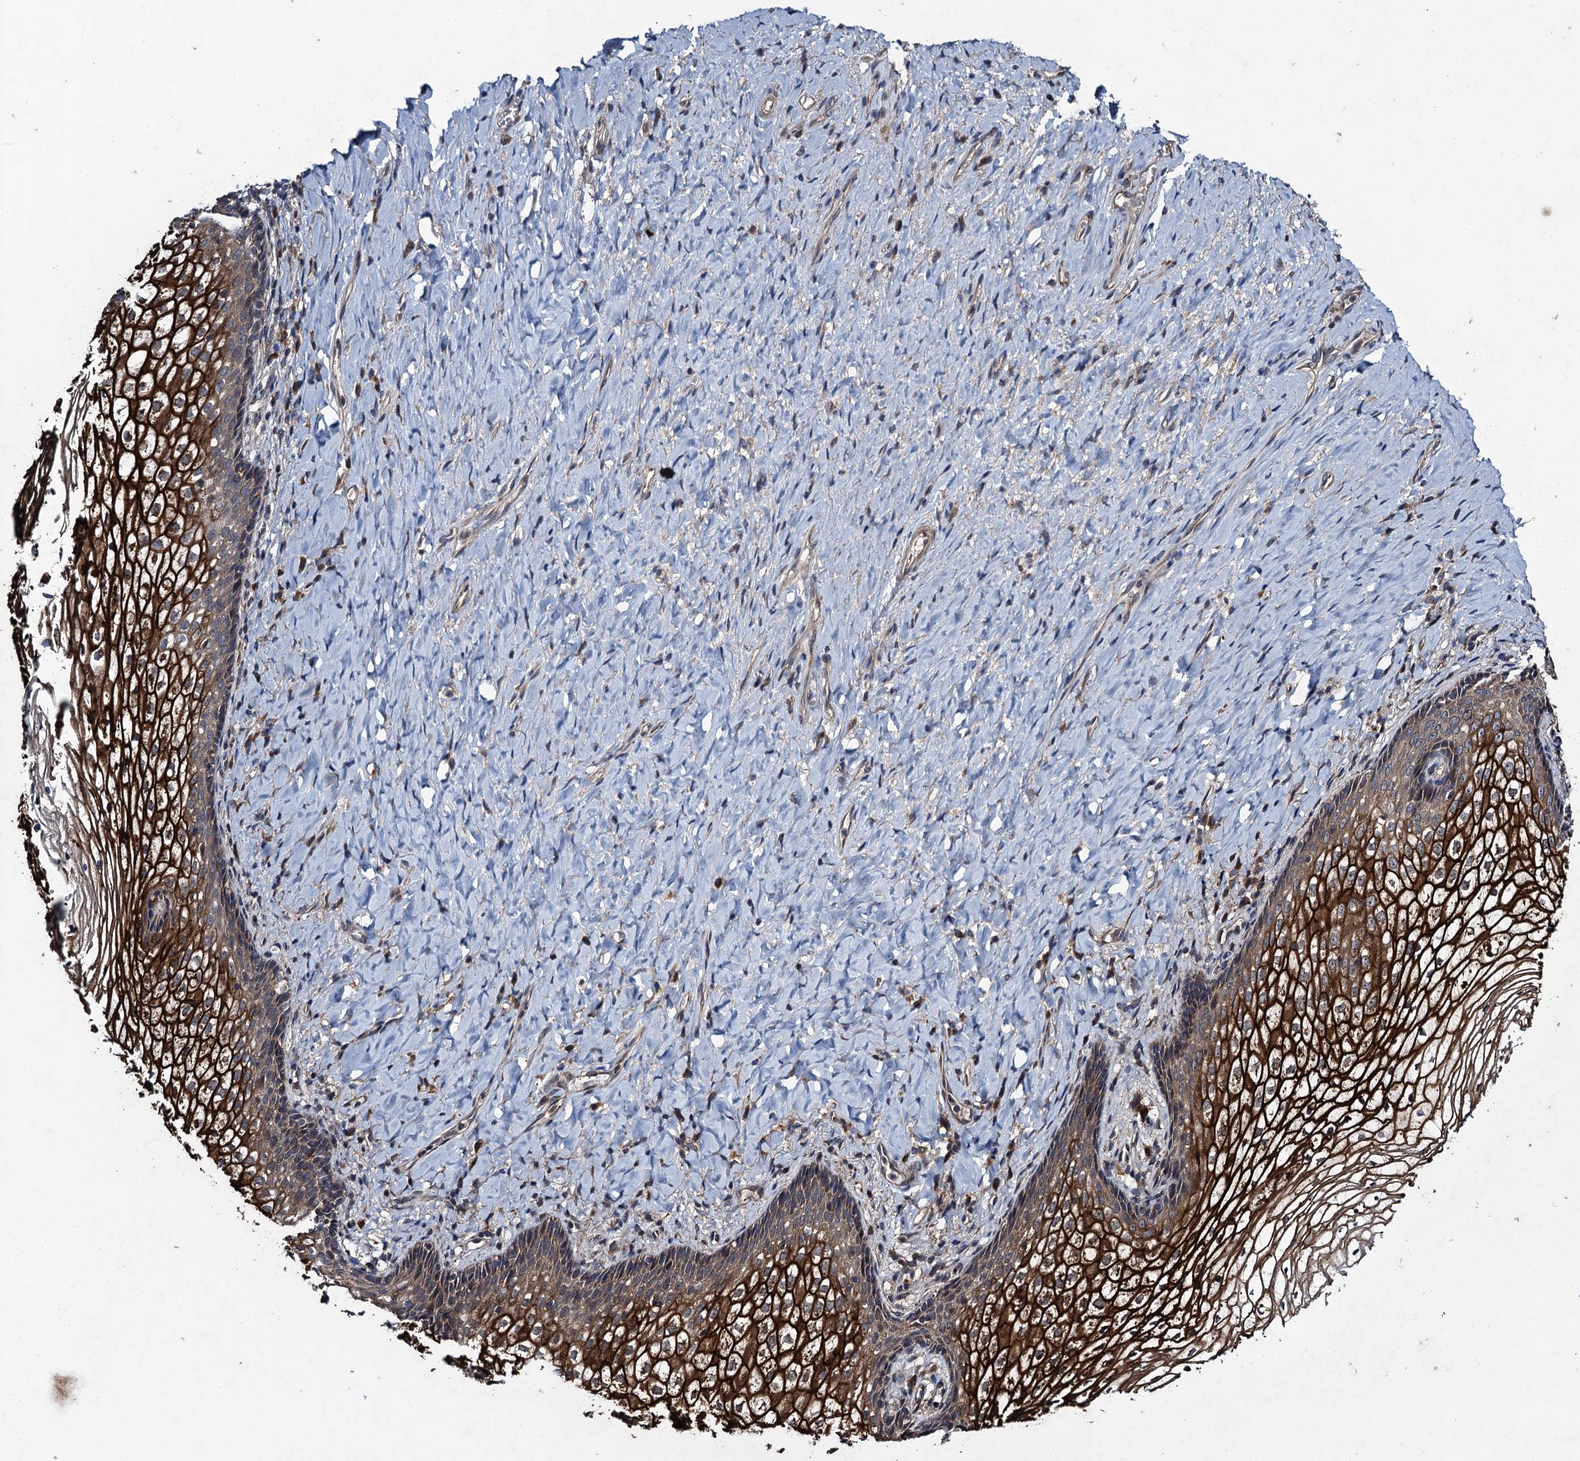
{"staining": {"intensity": "strong", "quantity": ">75%", "location": "cytoplasmic/membranous"}, "tissue": "vagina", "cell_type": "Squamous epithelial cells", "image_type": "normal", "snomed": [{"axis": "morphology", "description": "Normal tissue, NOS"}, {"axis": "topography", "description": "Vagina"}], "caption": "Immunohistochemistry micrograph of benign human vagina stained for a protein (brown), which shows high levels of strong cytoplasmic/membranous expression in about >75% of squamous epithelial cells.", "gene": "CNTN5", "patient": {"sex": "female", "age": 60}}